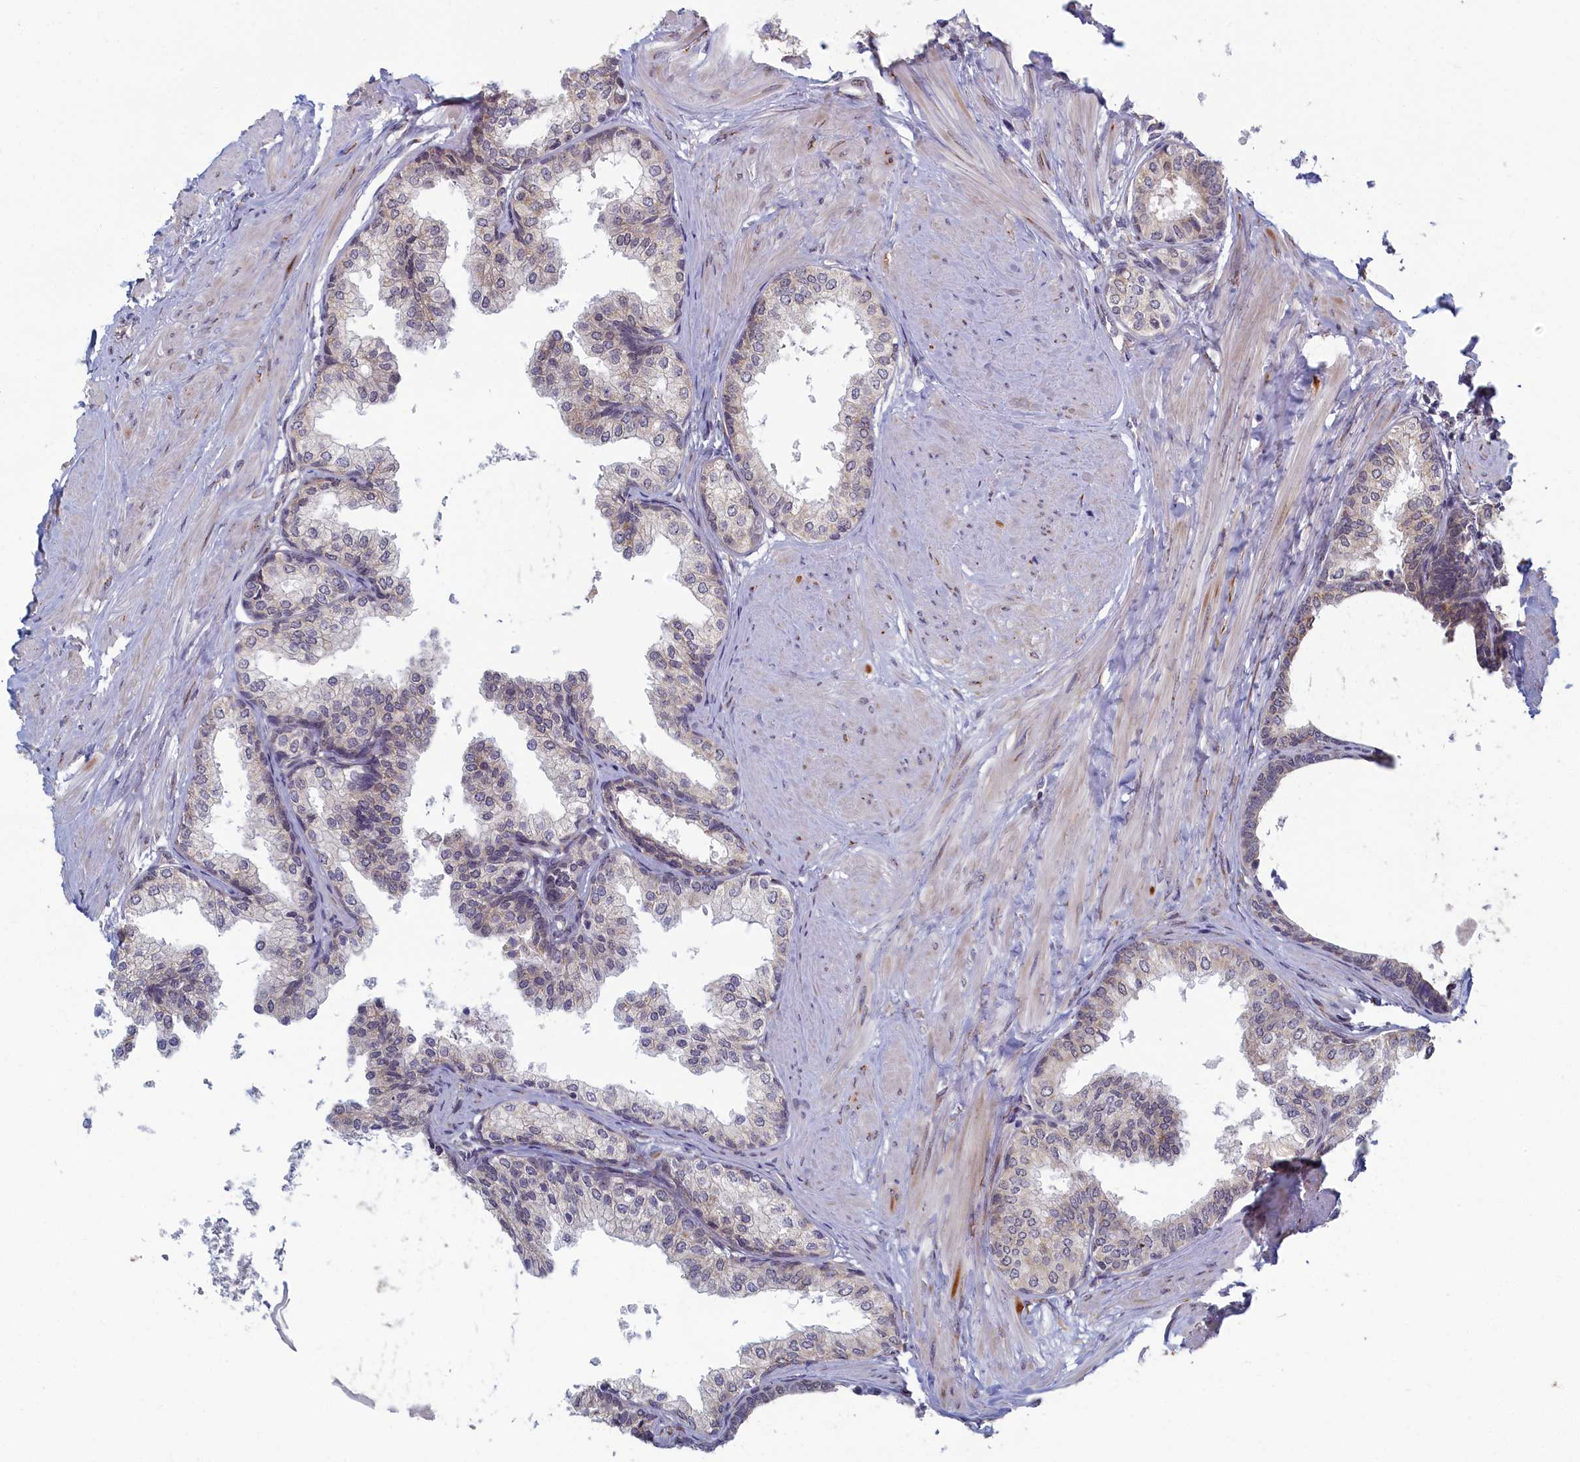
{"staining": {"intensity": "negative", "quantity": "none", "location": "none"}, "tissue": "prostate", "cell_type": "Glandular cells", "image_type": "normal", "snomed": [{"axis": "morphology", "description": "Normal tissue, NOS"}, {"axis": "topography", "description": "Prostate"}], "caption": "IHC of benign human prostate reveals no expression in glandular cells.", "gene": "DNAJC17", "patient": {"sex": "male", "age": 48}}